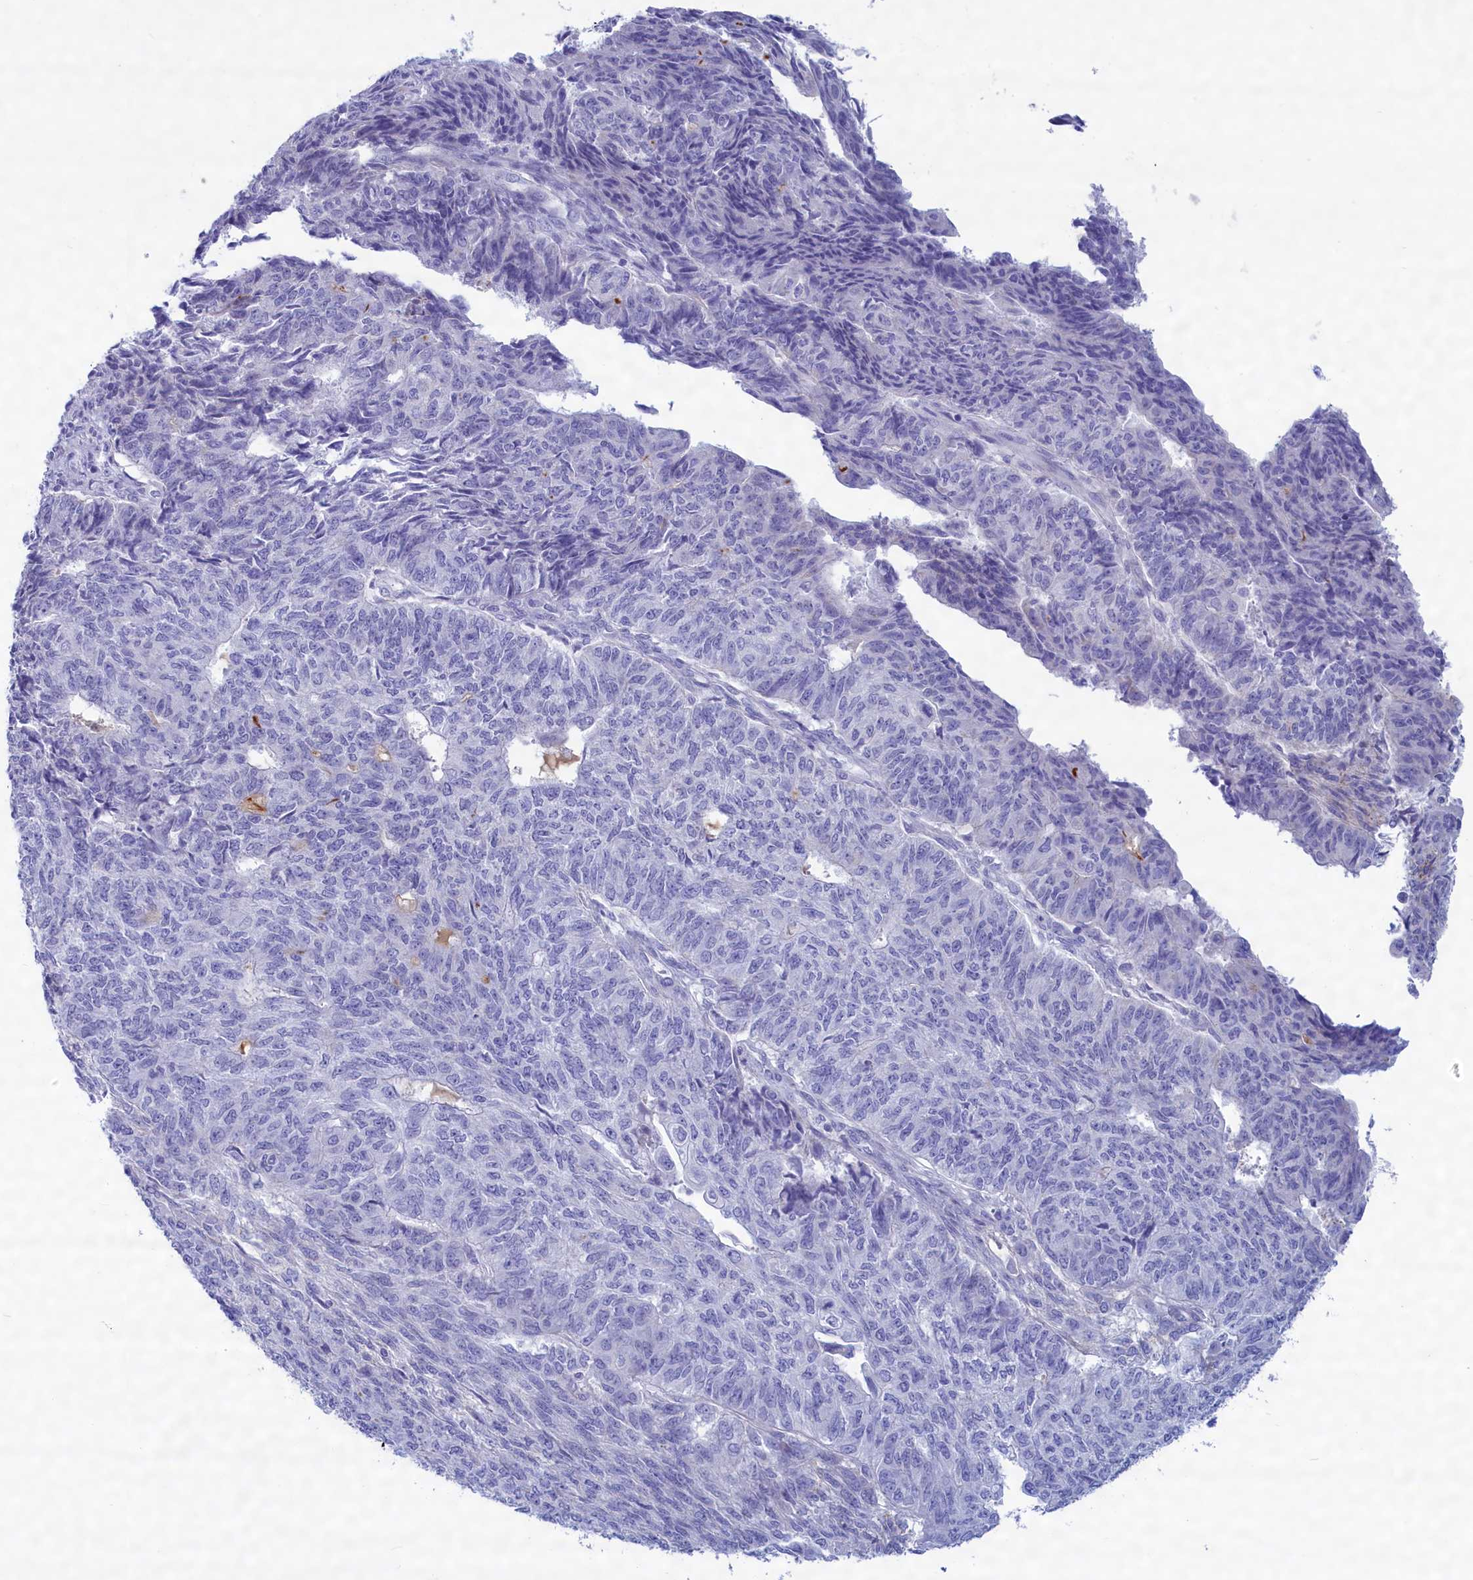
{"staining": {"intensity": "negative", "quantity": "none", "location": "none"}, "tissue": "endometrial cancer", "cell_type": "Tumor cells", "image_type": "cancer", "snomed": [{"axis": "morphology", "description": "Adenocarcinoma, NOS"}, {"axis": "topography", "description": "Endometrium"}], "caption": "This is a image of IHC staining of adenocarcinoma (endometrial), which shows no expression in tumor cells. (Stains: DAB (3,3'-diaminobenzidine) immunohistochemistry (IHC) with hematoxylin counter stain, Microscopy: brightfield microscopy at high magnification).", "gene": "MPV17L2", "patient": {"sex": "female", "age": 32}}